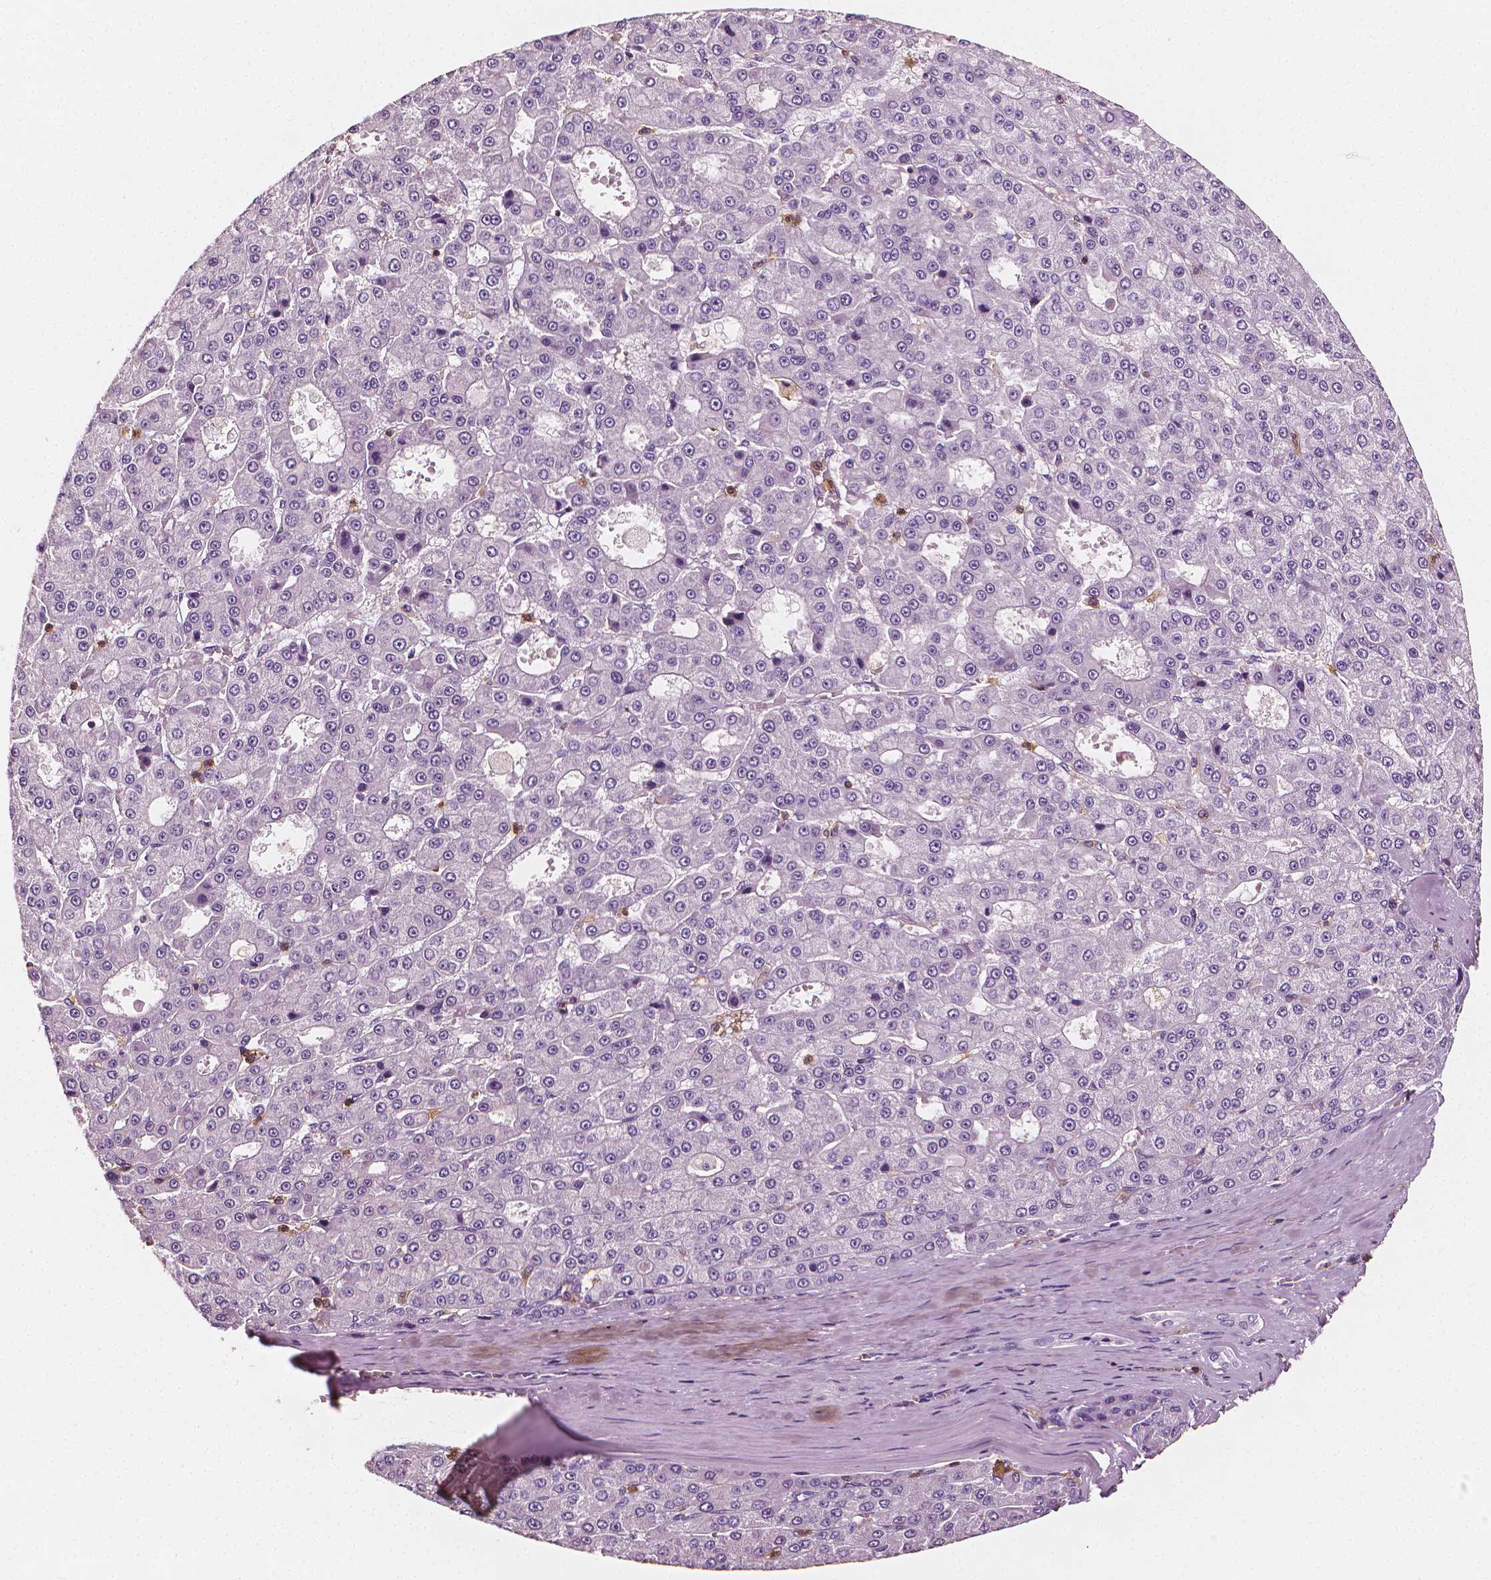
{"staining": {"intensity": "negative", "quantity": "none", "location": "none"}, "tissue": "liver cancer", "cell_type": "Tumor cells", "image_type": "cancer", "snomed": [{"axis": "morphology", "description": "Carcinoma, Hepatocellular, NOS"}, {"axis": "topography", "description": "Liver"}], "caption": "Tumor cells show no significant protein expression in hepatocellular carcinoma (liver).", "gene": "PTPRC", "patient": {"sex": "male", "age": 70}}